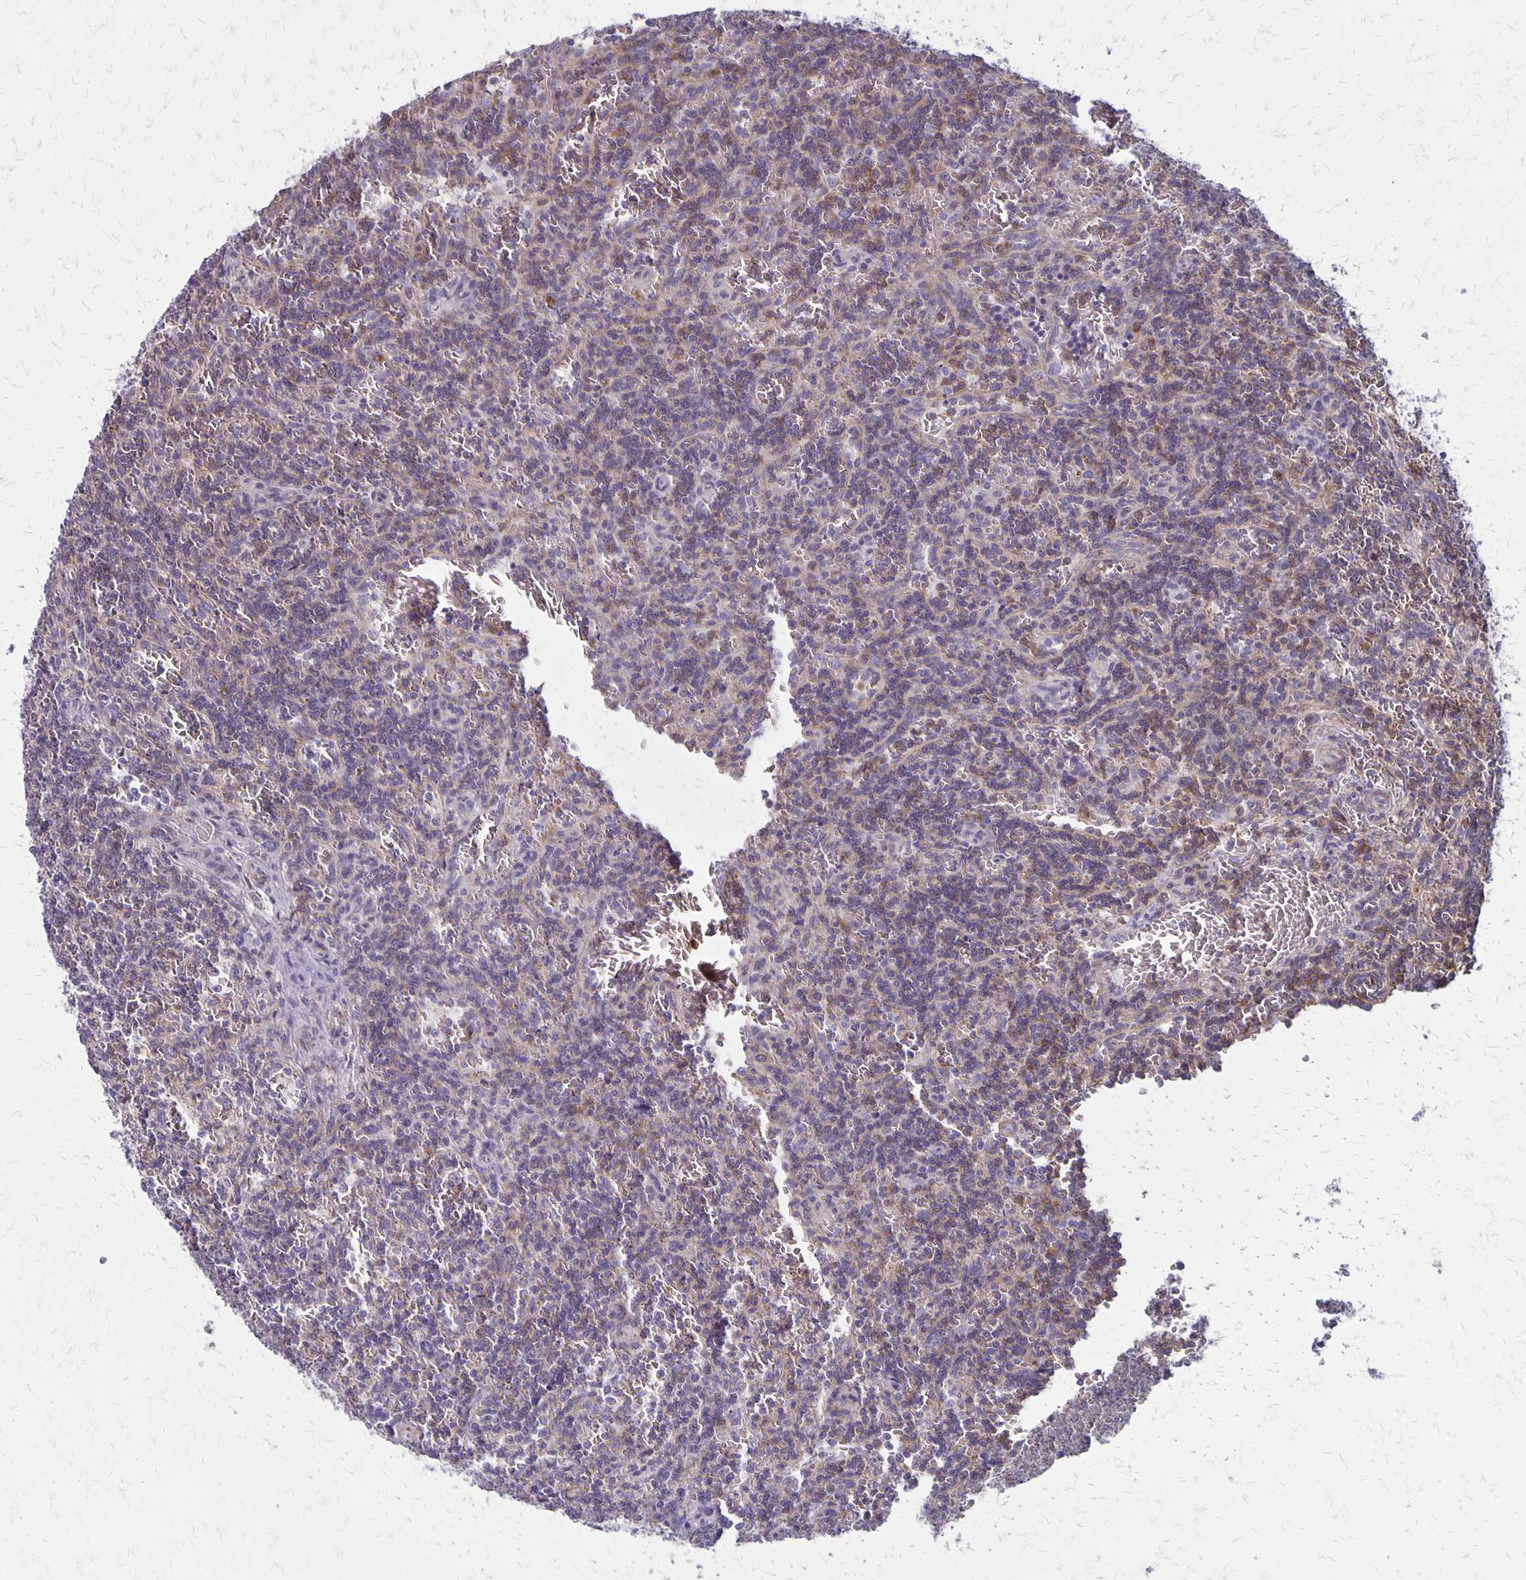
{"staining": {"intensity": "negative", "quantity": "none", "location": "none"}, "tissue": "lymphoma", "cell_type": "Tumor cells", "image_type": "cancer", "snomed": [{"axis": "morphology", "description": "Malignant lymphoma, non-Hodgkin's type, Low grade"}, {"axis": "topography", "description": "Spleen"}], "caption": "Immunohistochemistry of low-grade malignant lymphoma, non-Hodgkin's type exhibits no staining in tumor cells.", "gene": "SEPTIN5", "patient": {"sex": "male", "age": 73}}